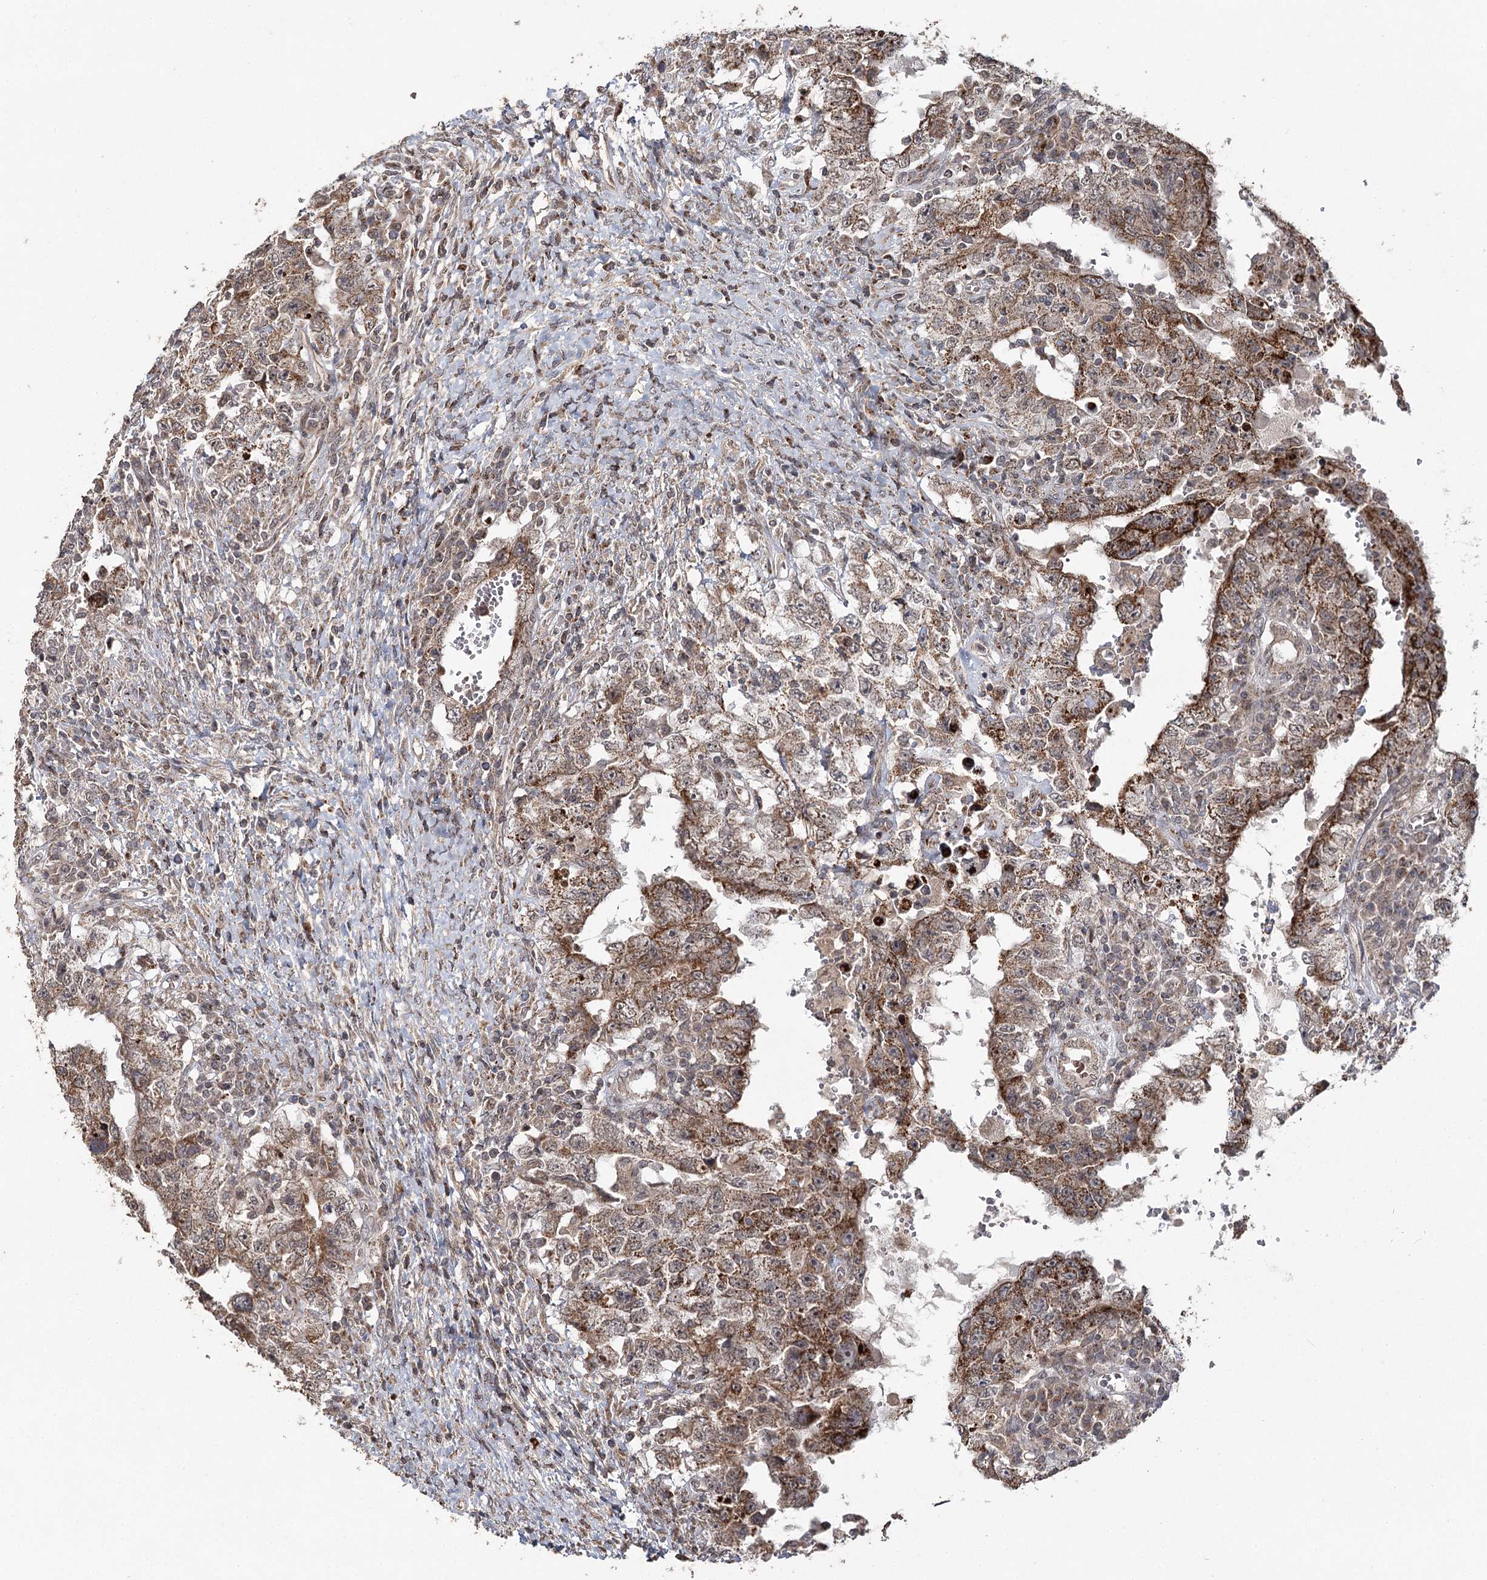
{"staining": {"intensity": "moderate", "quantity": ">75%", "location": "cytoplasmic/membranous"}, "tissue": "testis cancer", "cell_type": "Tumor cells", "image_type": "cancer", "snomed": [{"axis": "morphology", "description": "Carcinoma, Embryonal, NOS"}, {"axis": "topography", "description": "Testis"}], "caption": "A histopathology image showing moderate cytoplasmic/membranous staining in approximately >75% of tumor cells in testis cancer, as visualized by brown immunohistochemical staining.", "gene": "ZNRF3", "patient": {"sex": "male", "age": 26}}